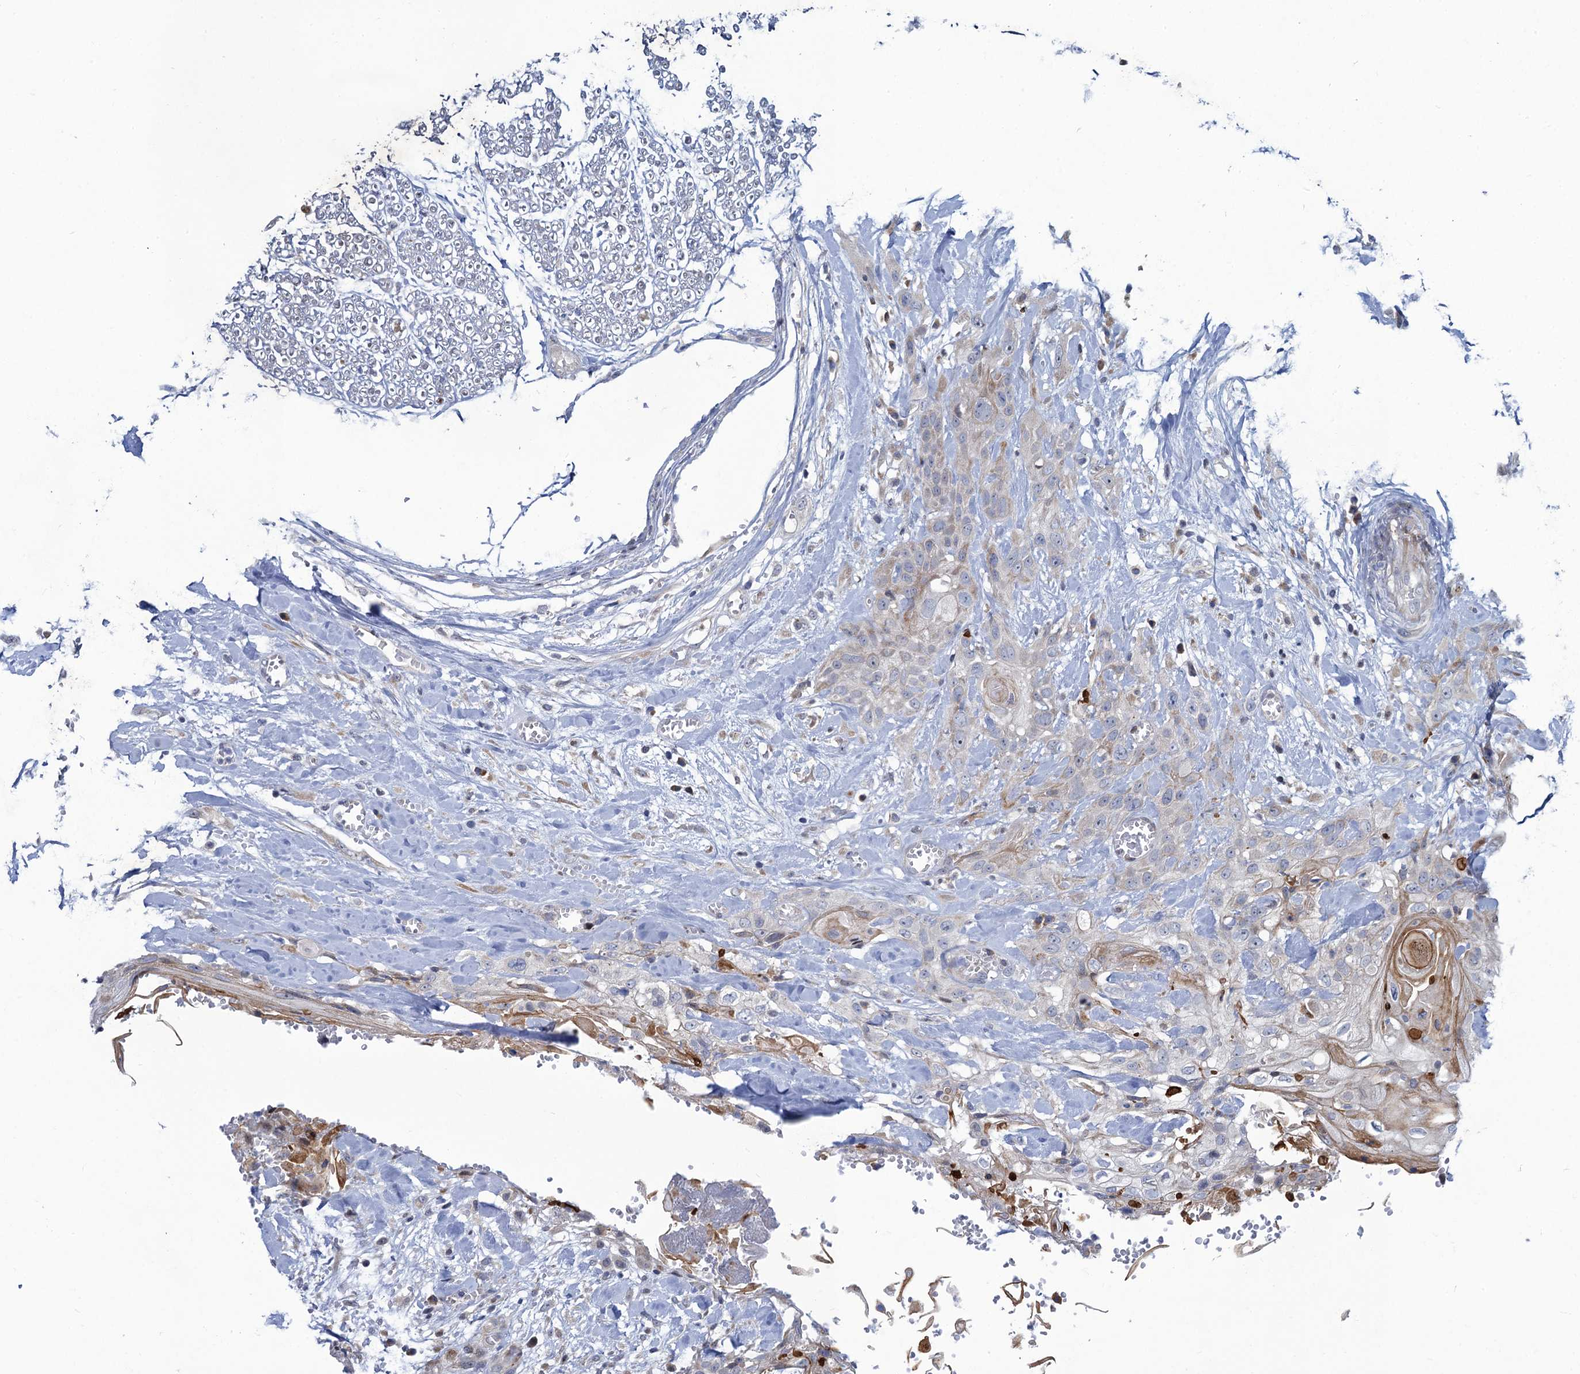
{"staining": {"intensity": "moderate", "quantity": "<25%", "location": "cytoplasmic/membranous"}, "tissue": "head and neck cancer", "cell_type": "Tumor cells", "image_type": "cancer", "snomed": [{"axis": "morphology", "description": "Squamous cell carcinoma, NOS"}, {"axis": "topography", "description": "Head-Neck"}], "caption": "The micrograph displays immunohistochemical staining of head and neck cancer. There is moderate cytoplasmic/membranous staining is seen in about <25% of tumor cells.", "gene": "QPCTL", "patient": {"sex": "female", "age": 43}}